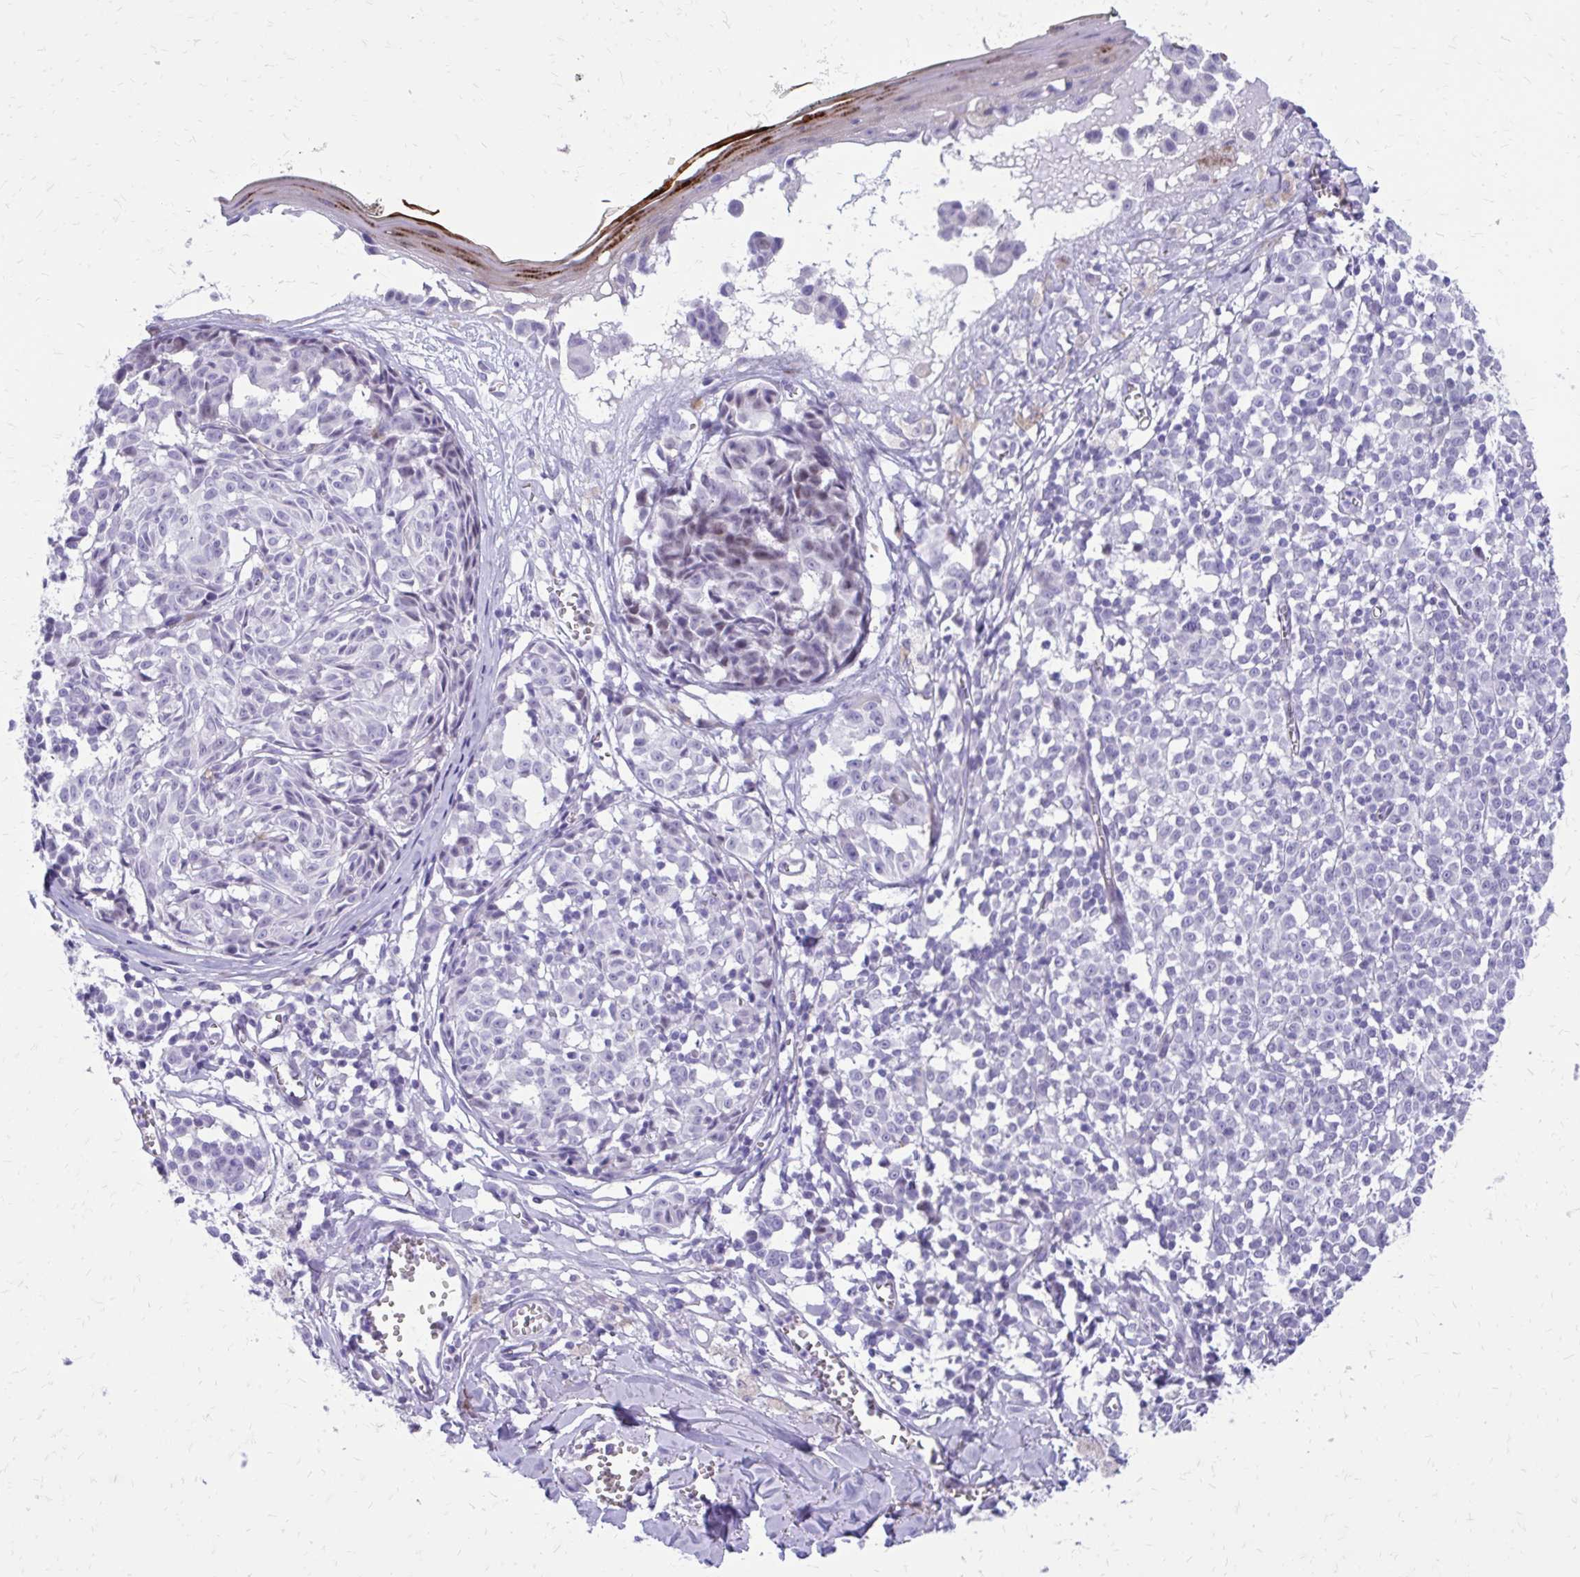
{"staining": {"intensity": "negative", "quantity": "none", "location": "none"}, "tissue": "melanoma", "cell_type": "Tumor cells", "image_type": "cancer", "snomed": [{"axis": "morphology", "description": "Malignant melanoma, NOS"}, {"axis": "topography", "description": "Skin"}], "caption": "There is no significant staining in tumor cells of melanoma.", "gene": "LCN15", "patient": {"sex": "female", "age": 43}}